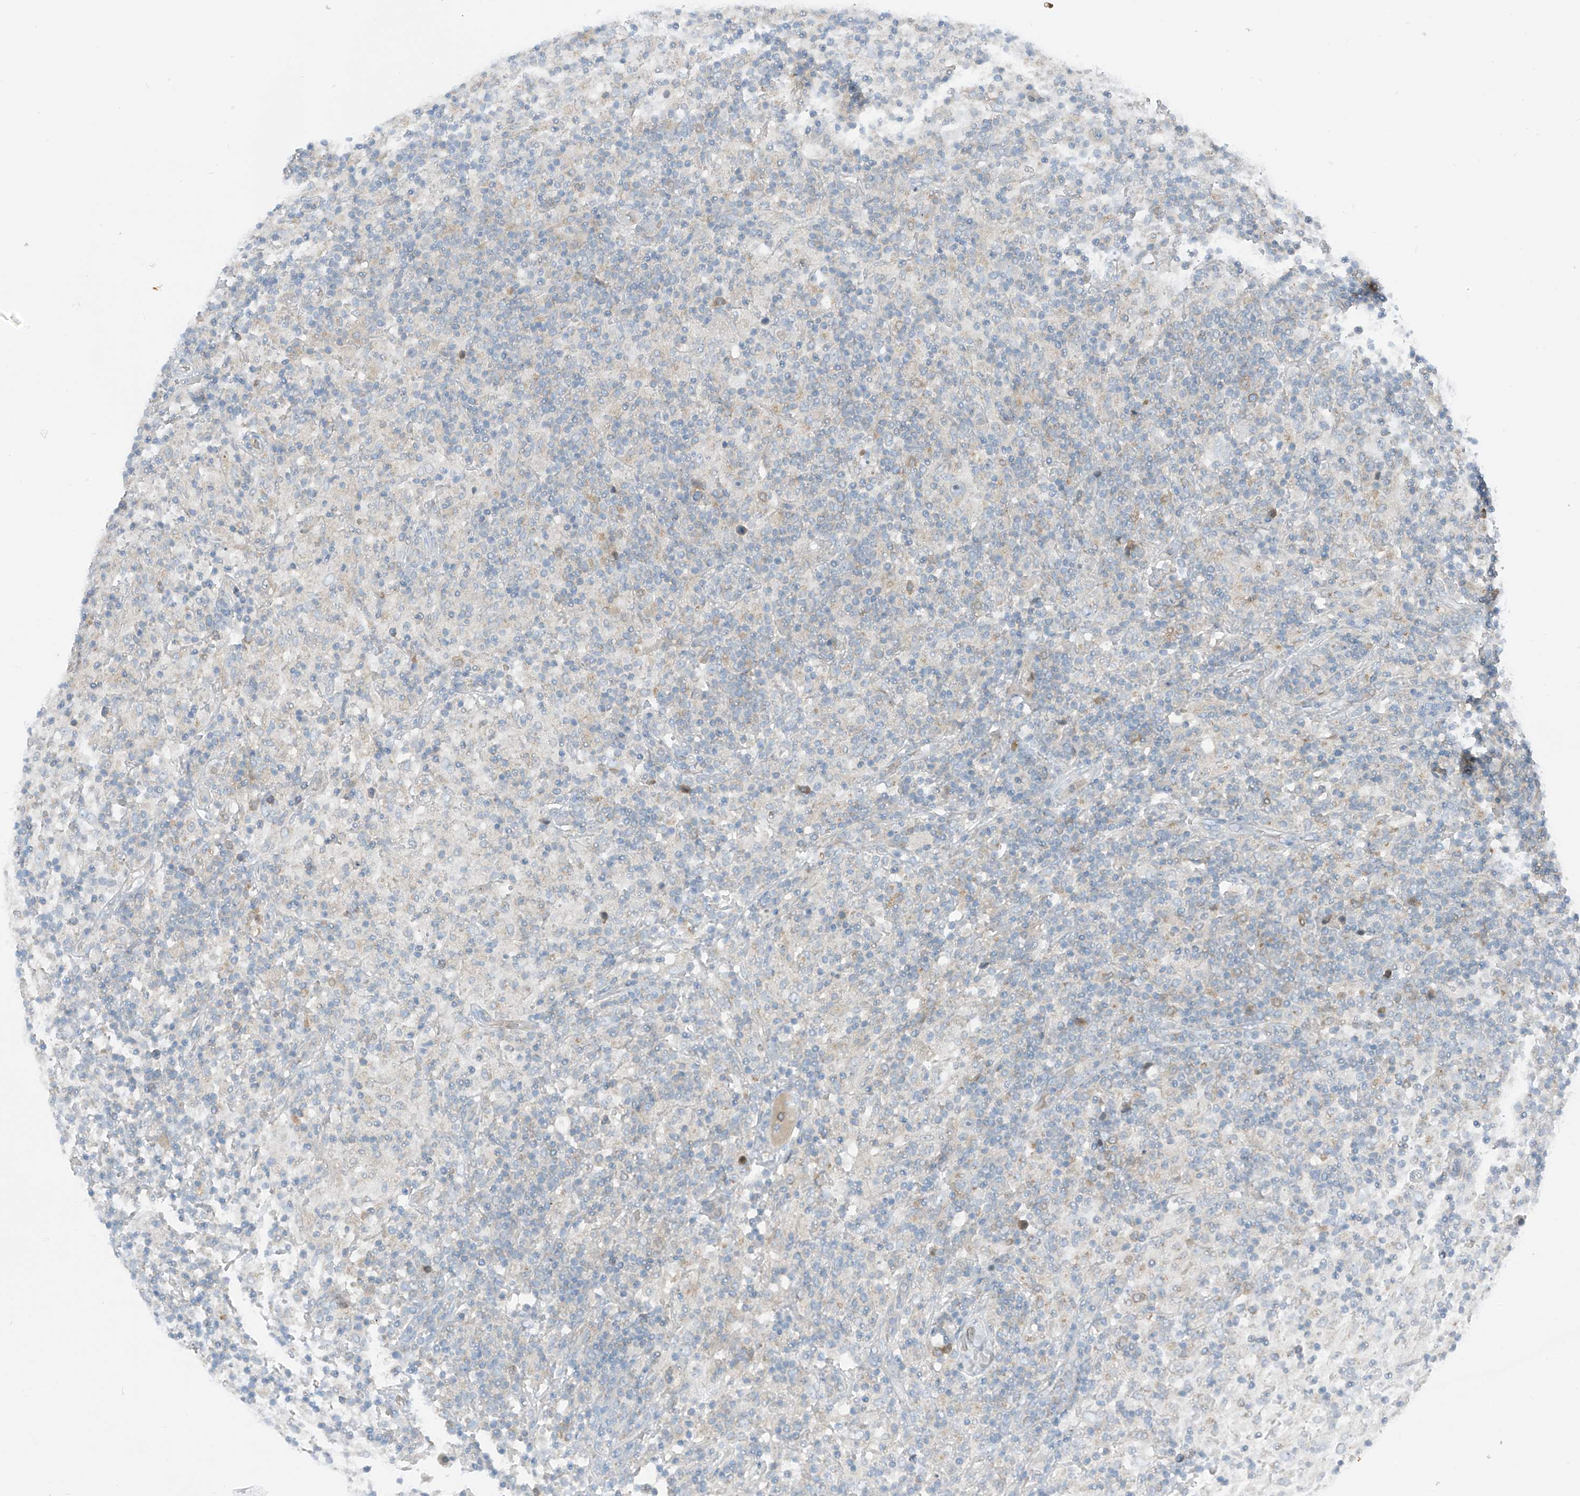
{"staining": {"intensity": "negative", "quantity": "none", "location": "none"}, "tissue": "lymphoma", "cell_type": "Tumor cells", "image_type": "cancer", "snomed": [{"axis": "morphology", "description": "Hodgkin's disease, NOS"}, {"axis": "topography", "description": "Lymph node"}], "caption": "DAB (3,3'-diaminobenzidine) immunohistochemical staining of human lymphoma displays no significant expression in tumor cells.", "gene": "SLC12A6", "patient": {"sex": "male", "age": 70}}